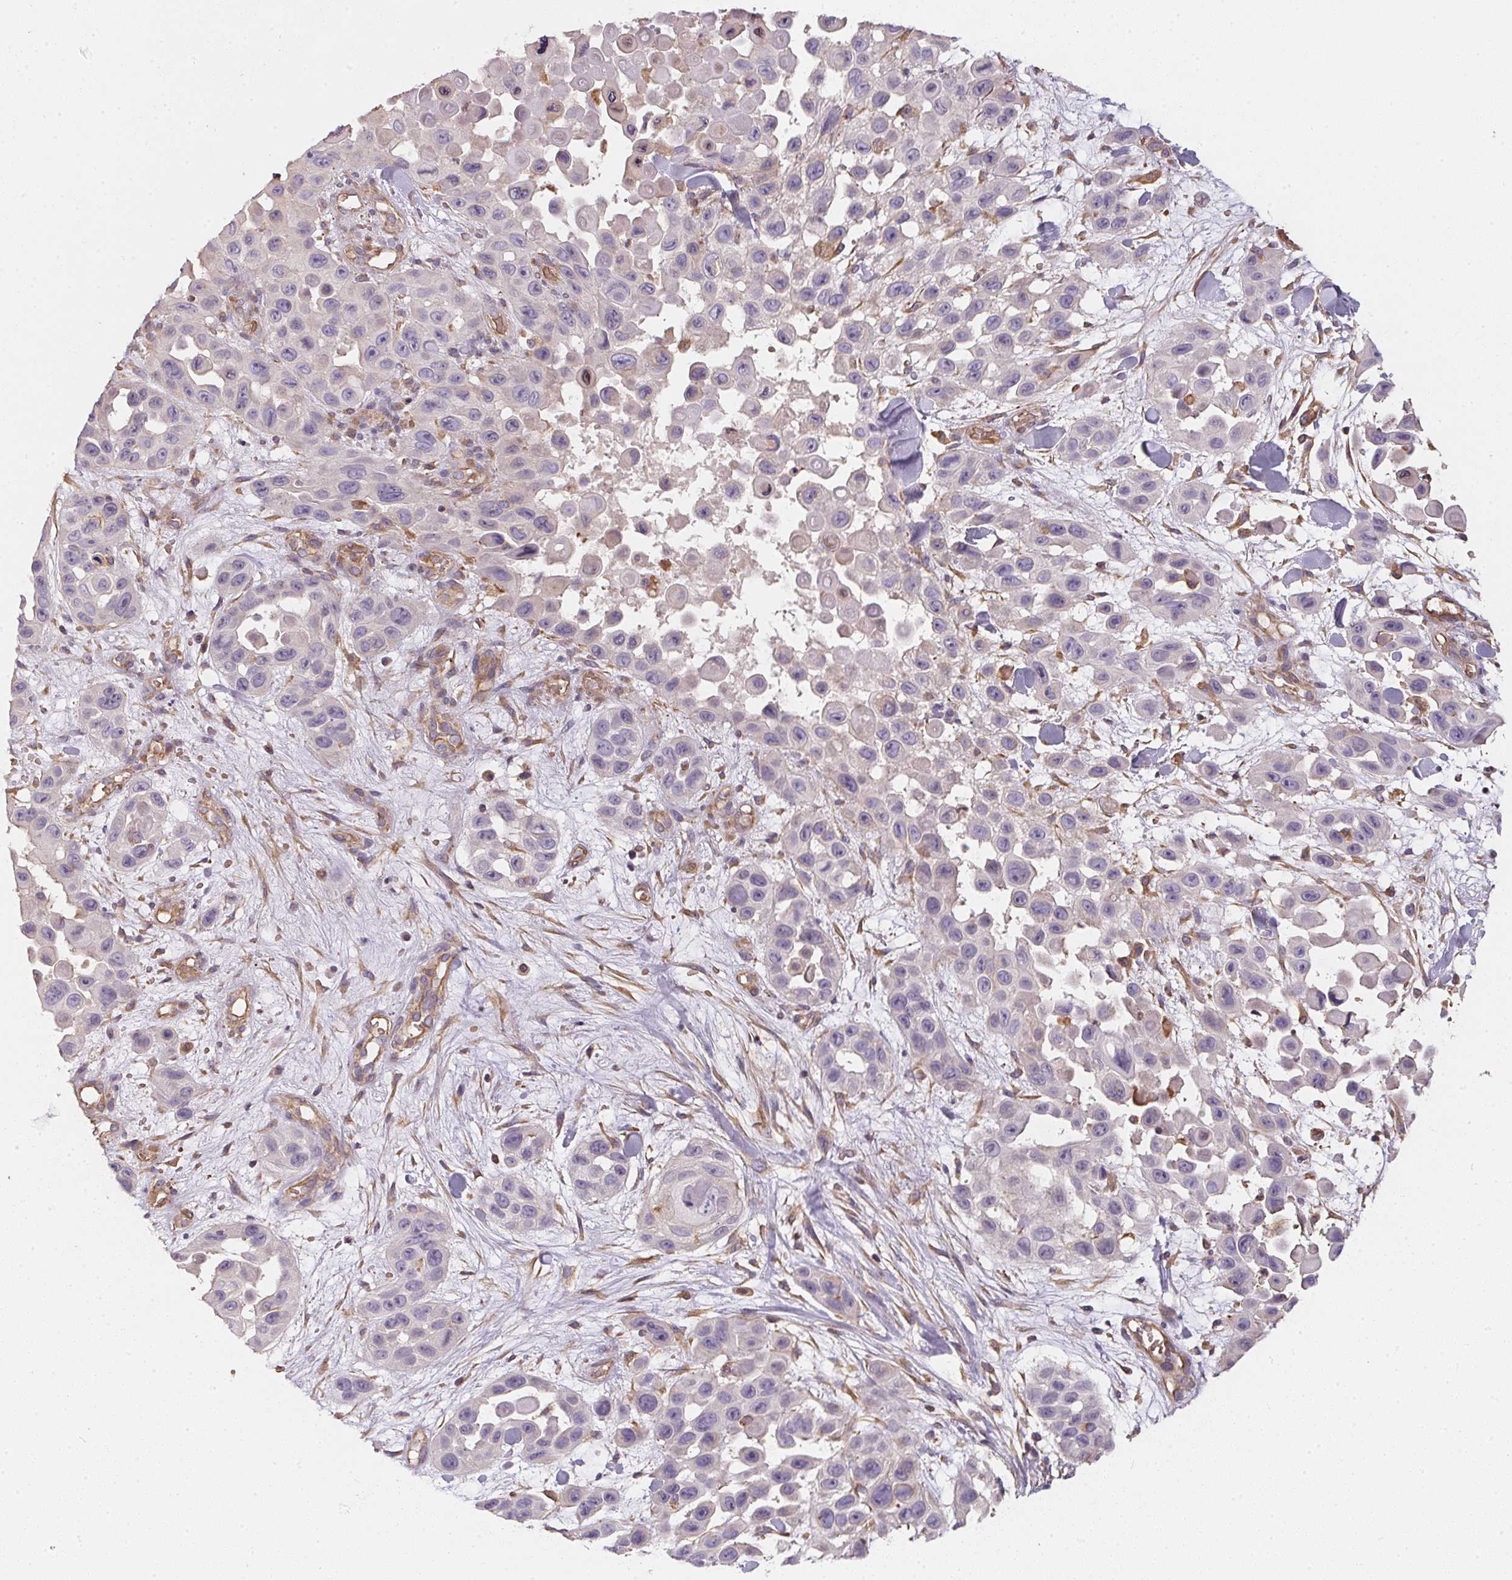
{"staining": {"intensity": "negative", "quantity": "none", "location": "none"}, "tissue": "skin cancer", "cell_type": "Tumor cells", "image_type": "cancer", "snomed": [{"axis": "morphology", "description": "Squamous cell carcinoma, NOS"}, {"axis": "topography", "description": "Skin"}], "caption": "Histopathology image shows no protein staining in tumor cells of skin cancer (squamous cell carcinoma) tissue.", "gene": "TBKBP1", "patient": {"sex": "male", "age": 81}}